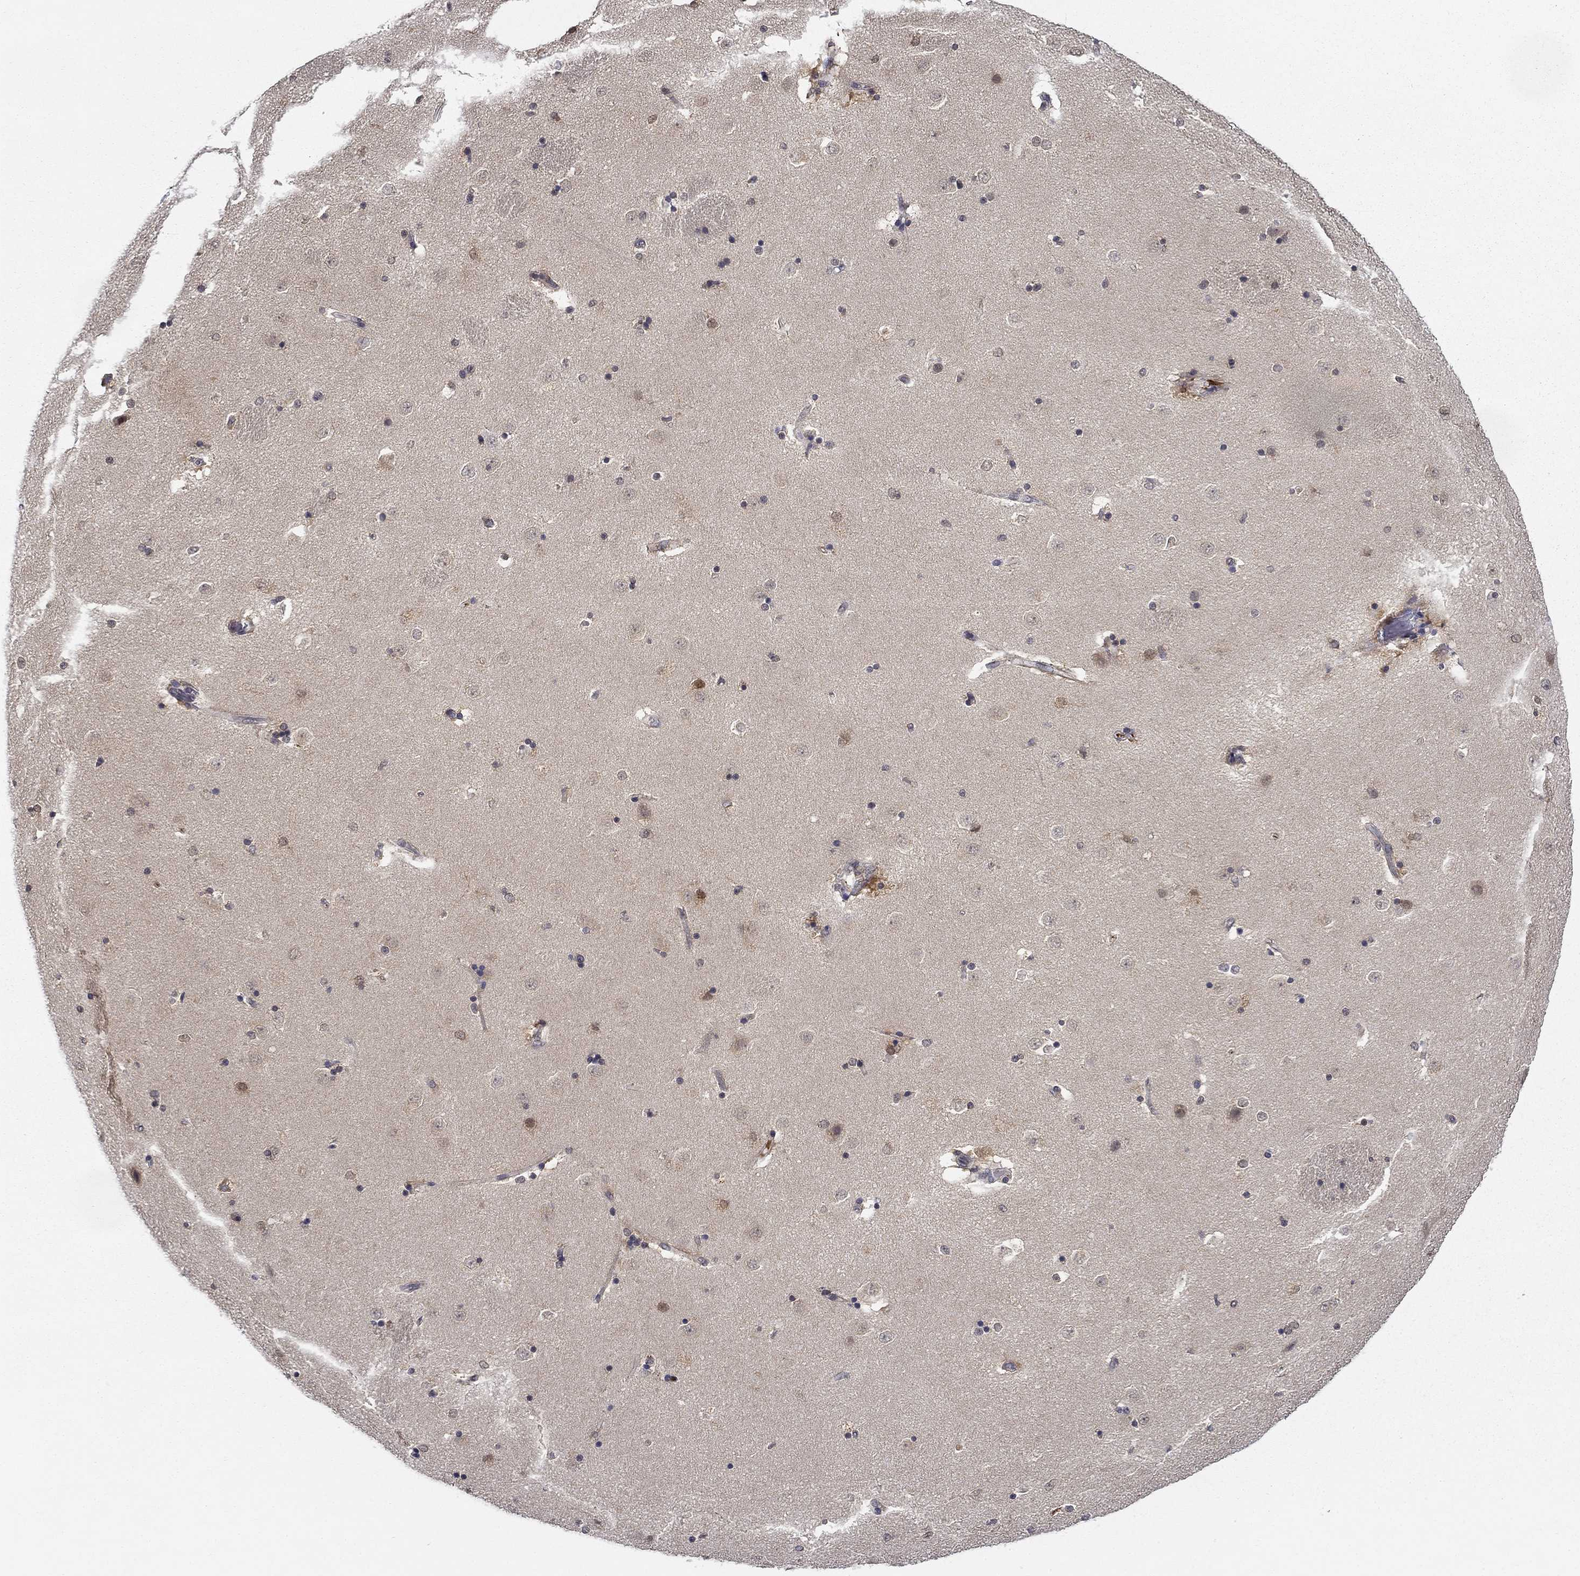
{"staining": {"intensity": "moderate", "quantity": "<25%", "location": "nuclear"}, "tissue": "caudate", "cell_type": "Glial cells", "image_type": "normal", "snomed": [{"axis": "morphology", "description": "Normal tissue, NOS"}, {"axis": "topography", "description": "Lateral ventricle wall"}], "caption": "The image demonstrates immunohistochemical staining of normal caudate. There is moderate nuclear positivity is identified in approximately <25% of glial cells. The staining was performed using DAB to visualize the protein expression in brown, while the nuclei were stained in blue with hematoxylin (Magnification: 20x).", "gene": "DDTL", "patient": {"sex": "male", "age": 51}}